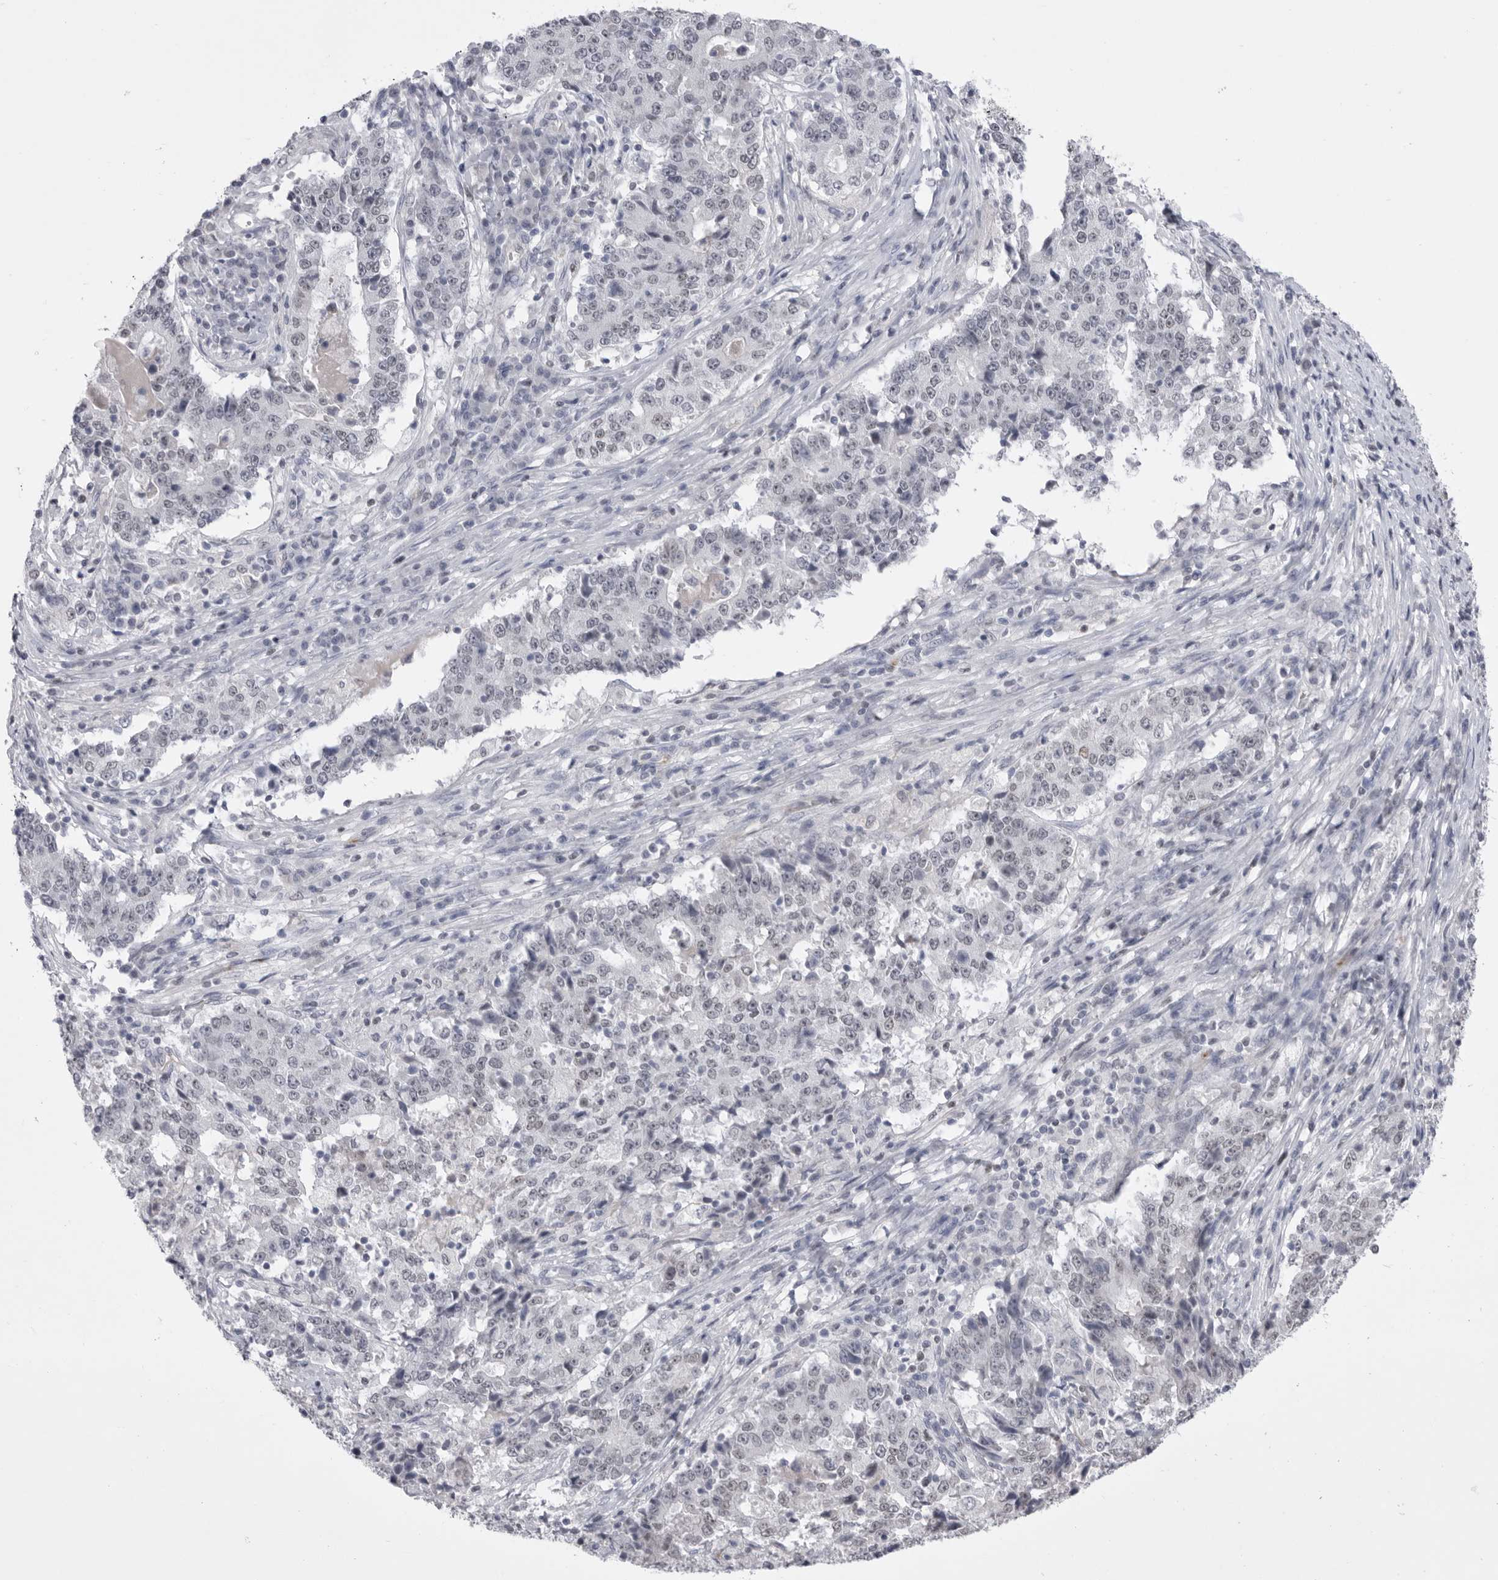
{"staining": {"intensity": "negative", "quantity": "none", "location": "none"}, "tissue": "stomach cancer", "cell_type": "Tumor cells", "image_type": "cancer", "snomed": [{"axis": "morphology", "description": "Adenocarcinoma, NOS"}, {"axis": "topography", "description": "Stomach"}], "caption": "Immunohistochemical staining of human stomach adenocarcinoma displays no significant positivity in tumor cells.", "gene": "ZBTB7B", "patient": {"sex": "male", "age": 59}}